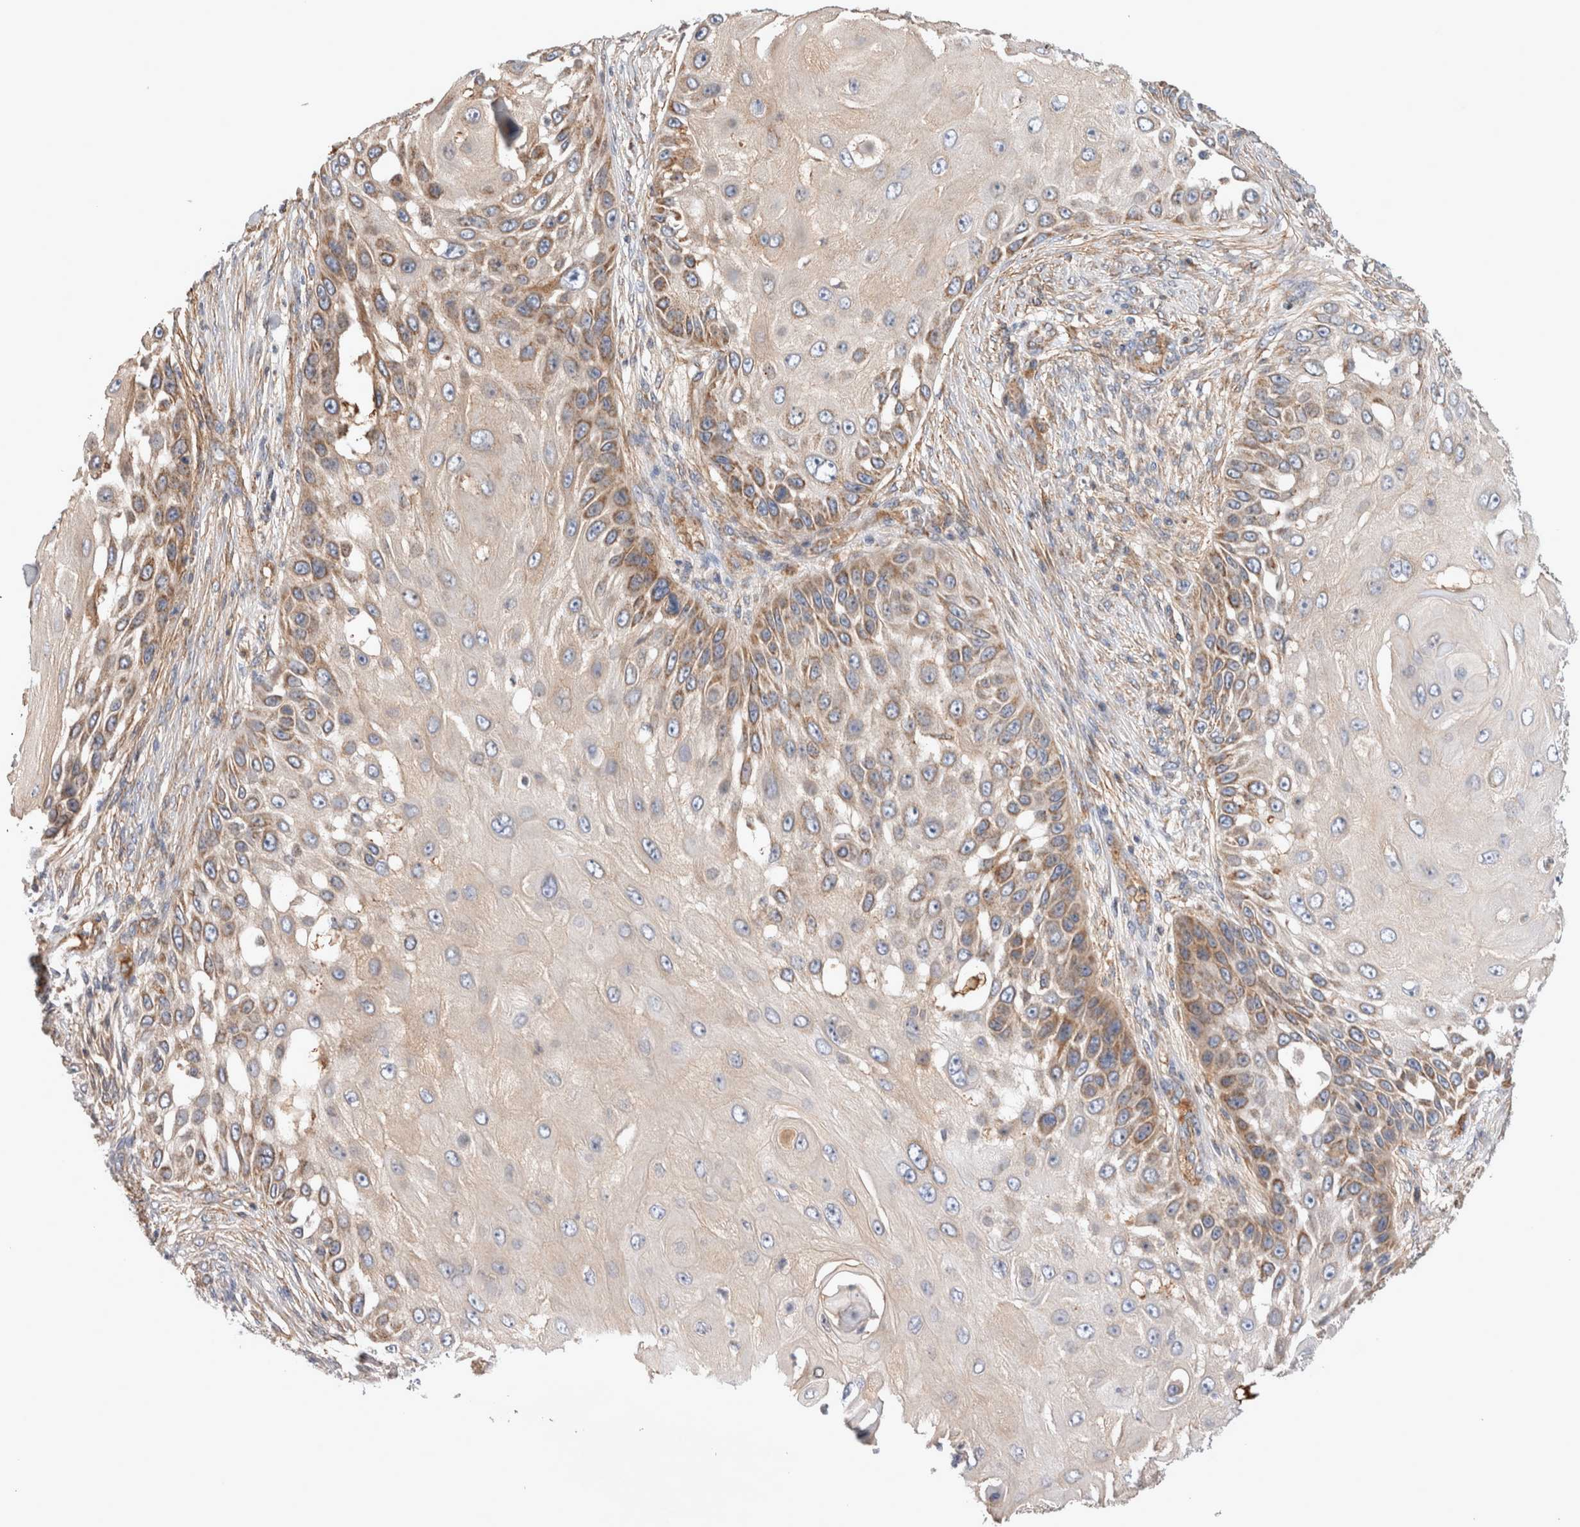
{"staining": {"intensity": "moderate", "quantity": "25%-75%", "location": "cytoplasmic/membranous"}, "tissue": "skin cancer", "cell_type": "Tumor cells", "image_type": "cancer", "snomed": [{"axis": "morphology", "description": "Squamous cell carcinoma, NOS"}, {"axis": "topography", "description": "Skin"}], "caption": "Skin squamous cell carcinoma stained with IHC displays moderate cytoplasmic/membranous staining in approximately 25%-75% of tumor cells.", "gene": "MRPS28", "patient": {"sex": "female", "age": 44}}